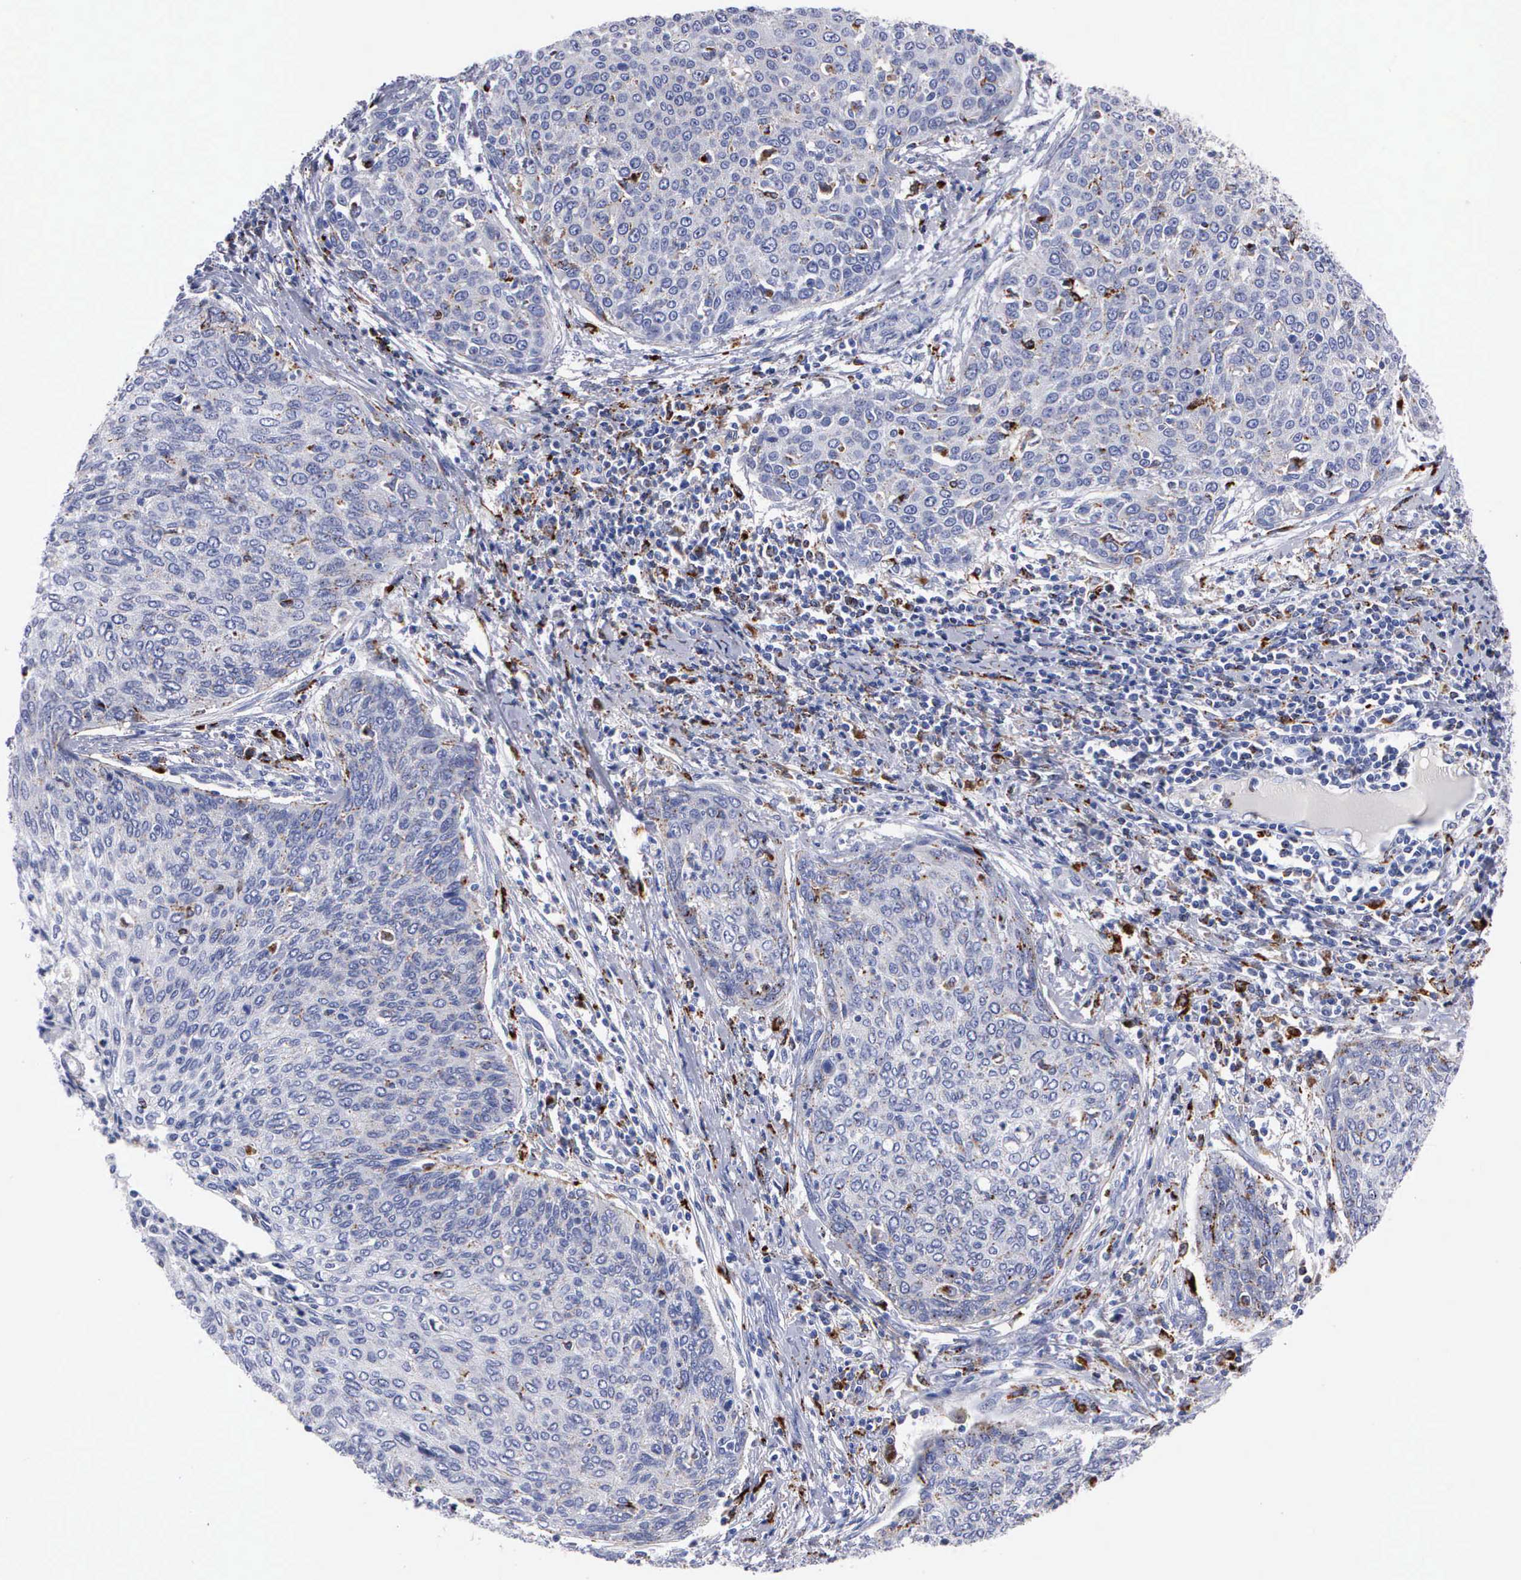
{"staining": {"intensity": "negative", "quantity": "none", "location": "none"}, "tissue": "cervical cancer", "cell_type": "Tumor cells", "image_type": "cancer", "snomed": [{"axis": "morphology", "description": "Squamous cell carcinoma, NOS"}, {"axis": "topography", "description": "Cervix"}], "caption": "Cervical cancer was stained to show a protein in brown. There is no significant positivity in tumor cells.", "gene": "CTSH", "patient": {"sex": "female", "age": 38}}